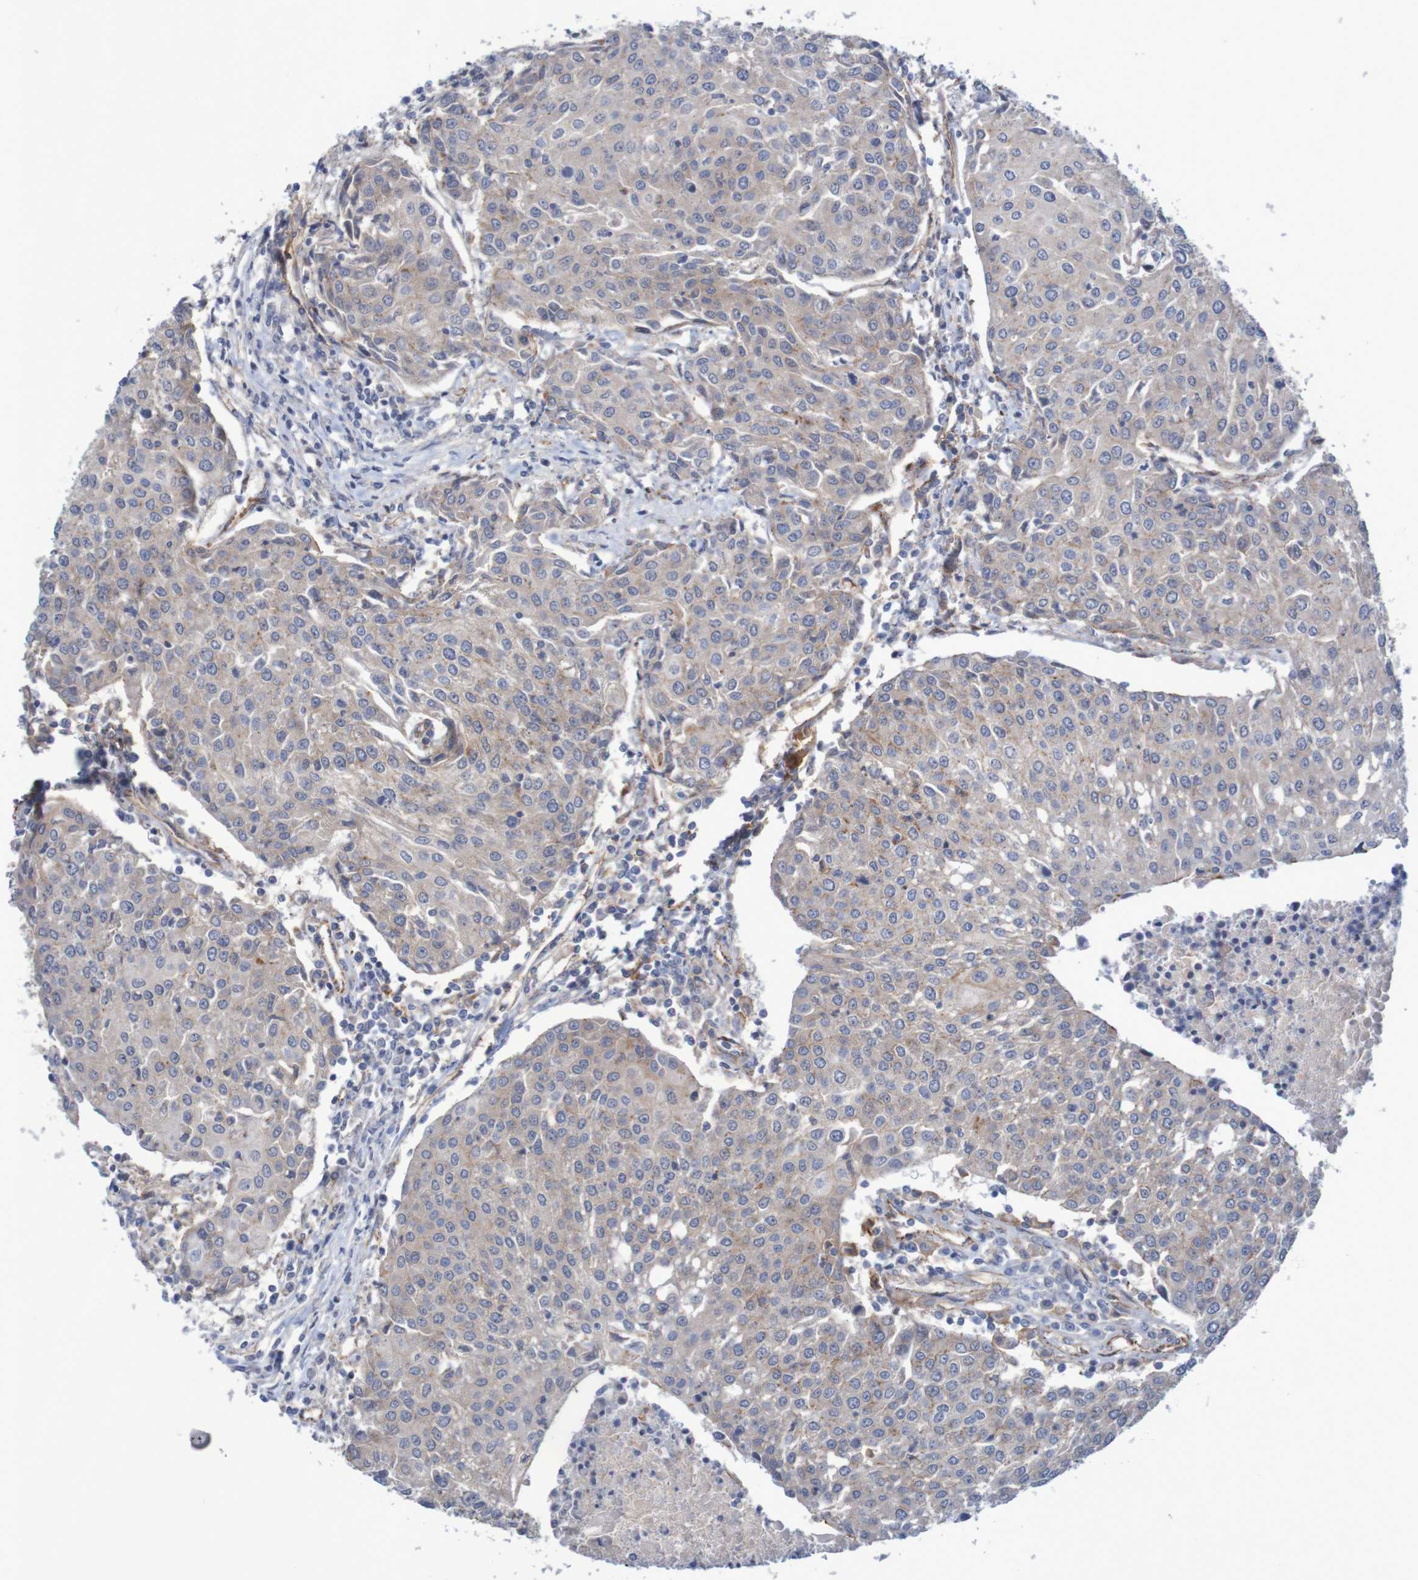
{"staining": {"intensity": "weak", "quantity": "<25%", "location": "cytoplasmic/membranous"}, "tissue": "urothelial cancer", "cell_type": "Tumor cells", "image_type": "cancer", "snomed": [{"axis": "morphology", "description": "Urothelial carcinoma, High grade"}, {"axis": "topography", "description": "Urinary bladder"}], "caption": "IHC of human high-grade urothelial carcinoma reveals no expression in tumor cells. (Stains: DAB immunohistochemistry (IHC) with hematoxylin counter stain, Microscopy: brightfield microscopy at high magnification).", "gene": "NECTIN2", "patient": {"sex": "female", "age": 85}}